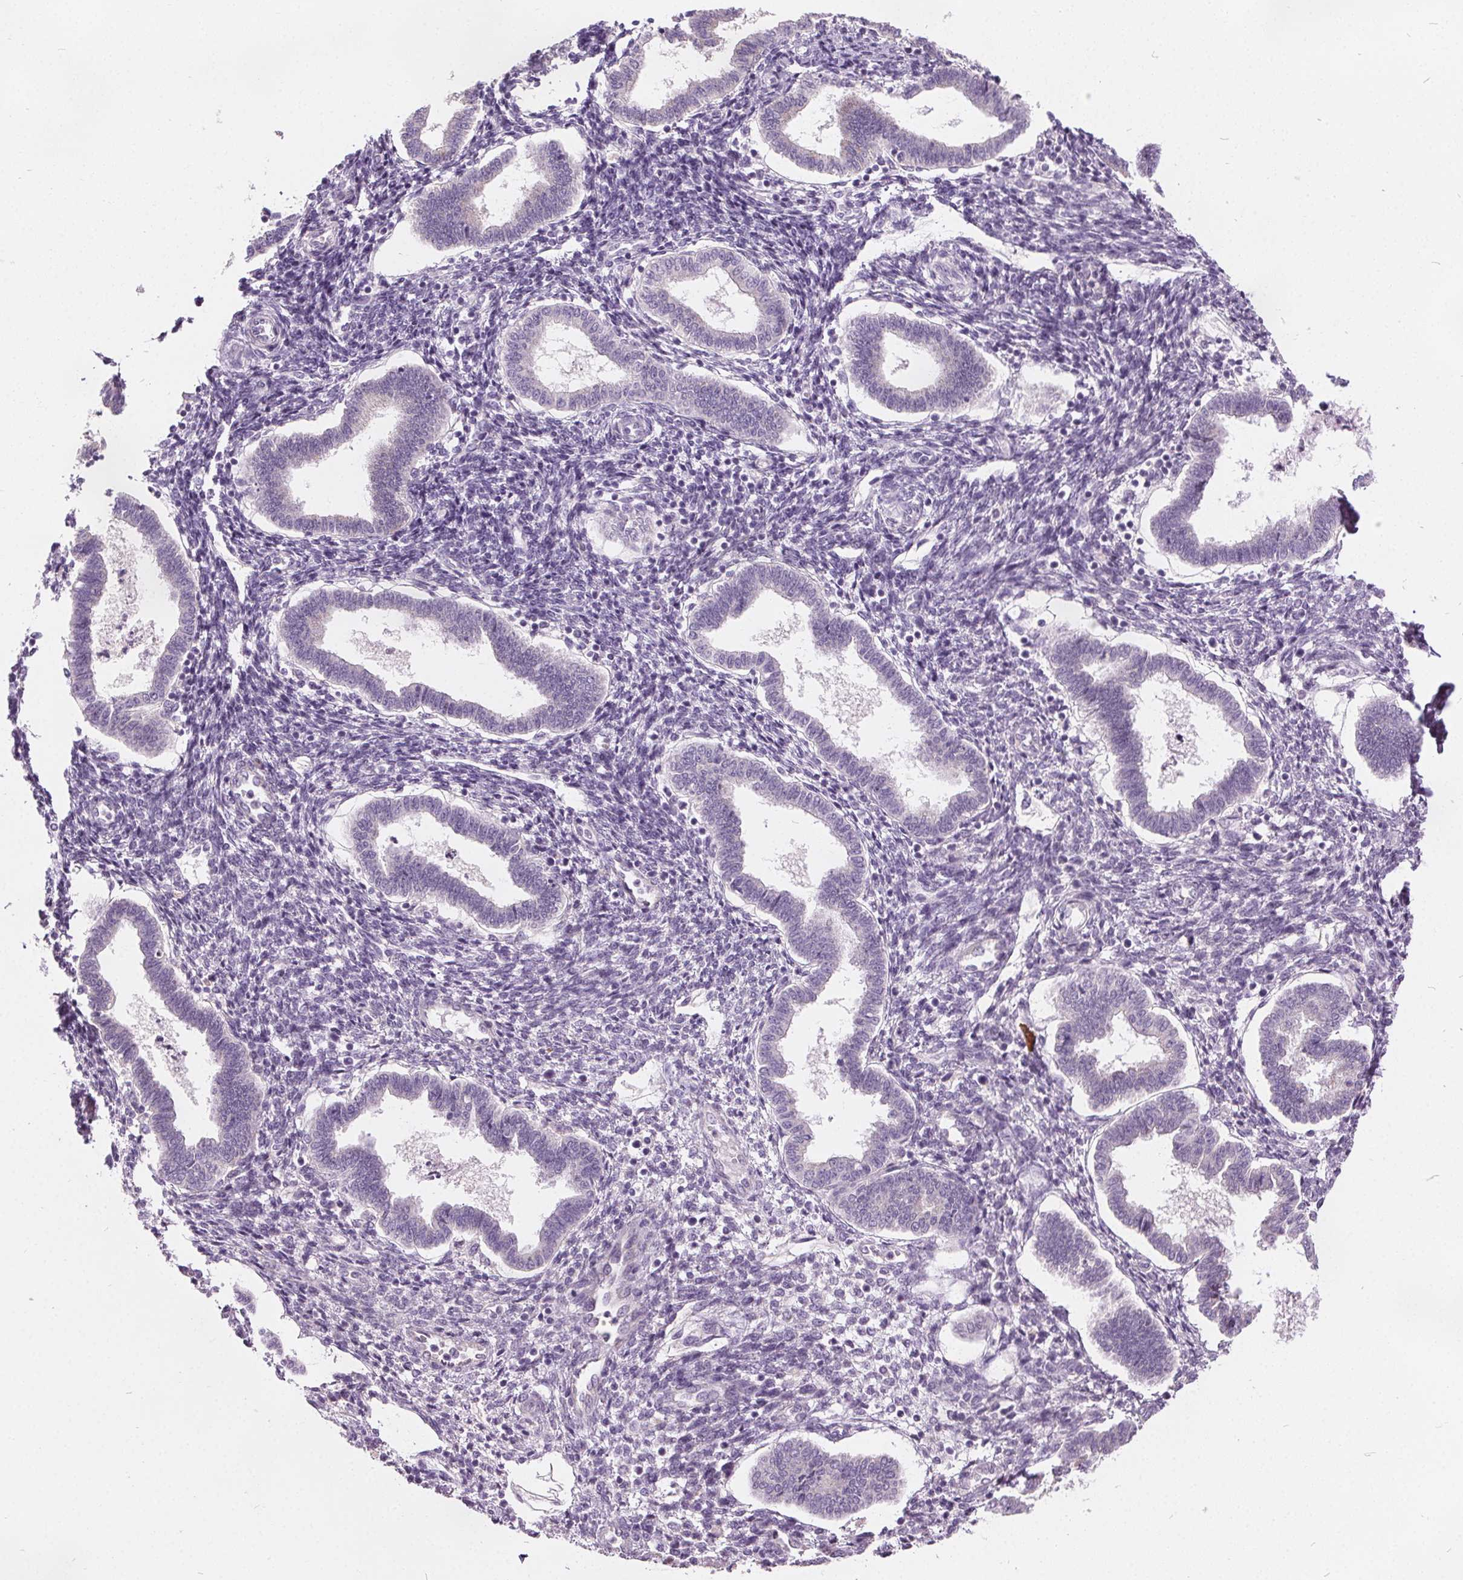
{"staining": {"intensity": "negative", "quantity": "none", "location": "none"}, "tissue": "endometrium", "cell_type": "Cells in endometrial stroma", "image_type": "normal", "snomed": [{"axis": "morphology", "description": "Normal tissue, NOS"}, {"axis": "topography", "description": "Endometrium"}], "caption": "DAB (3,3'-diaminobenzidine) immunohistochemical staining of normal human endometrium shows no significant expression in cells in endometrial stroma.", "gene": "ACOX2", "patient": {"sex": "female", "age": 24}}